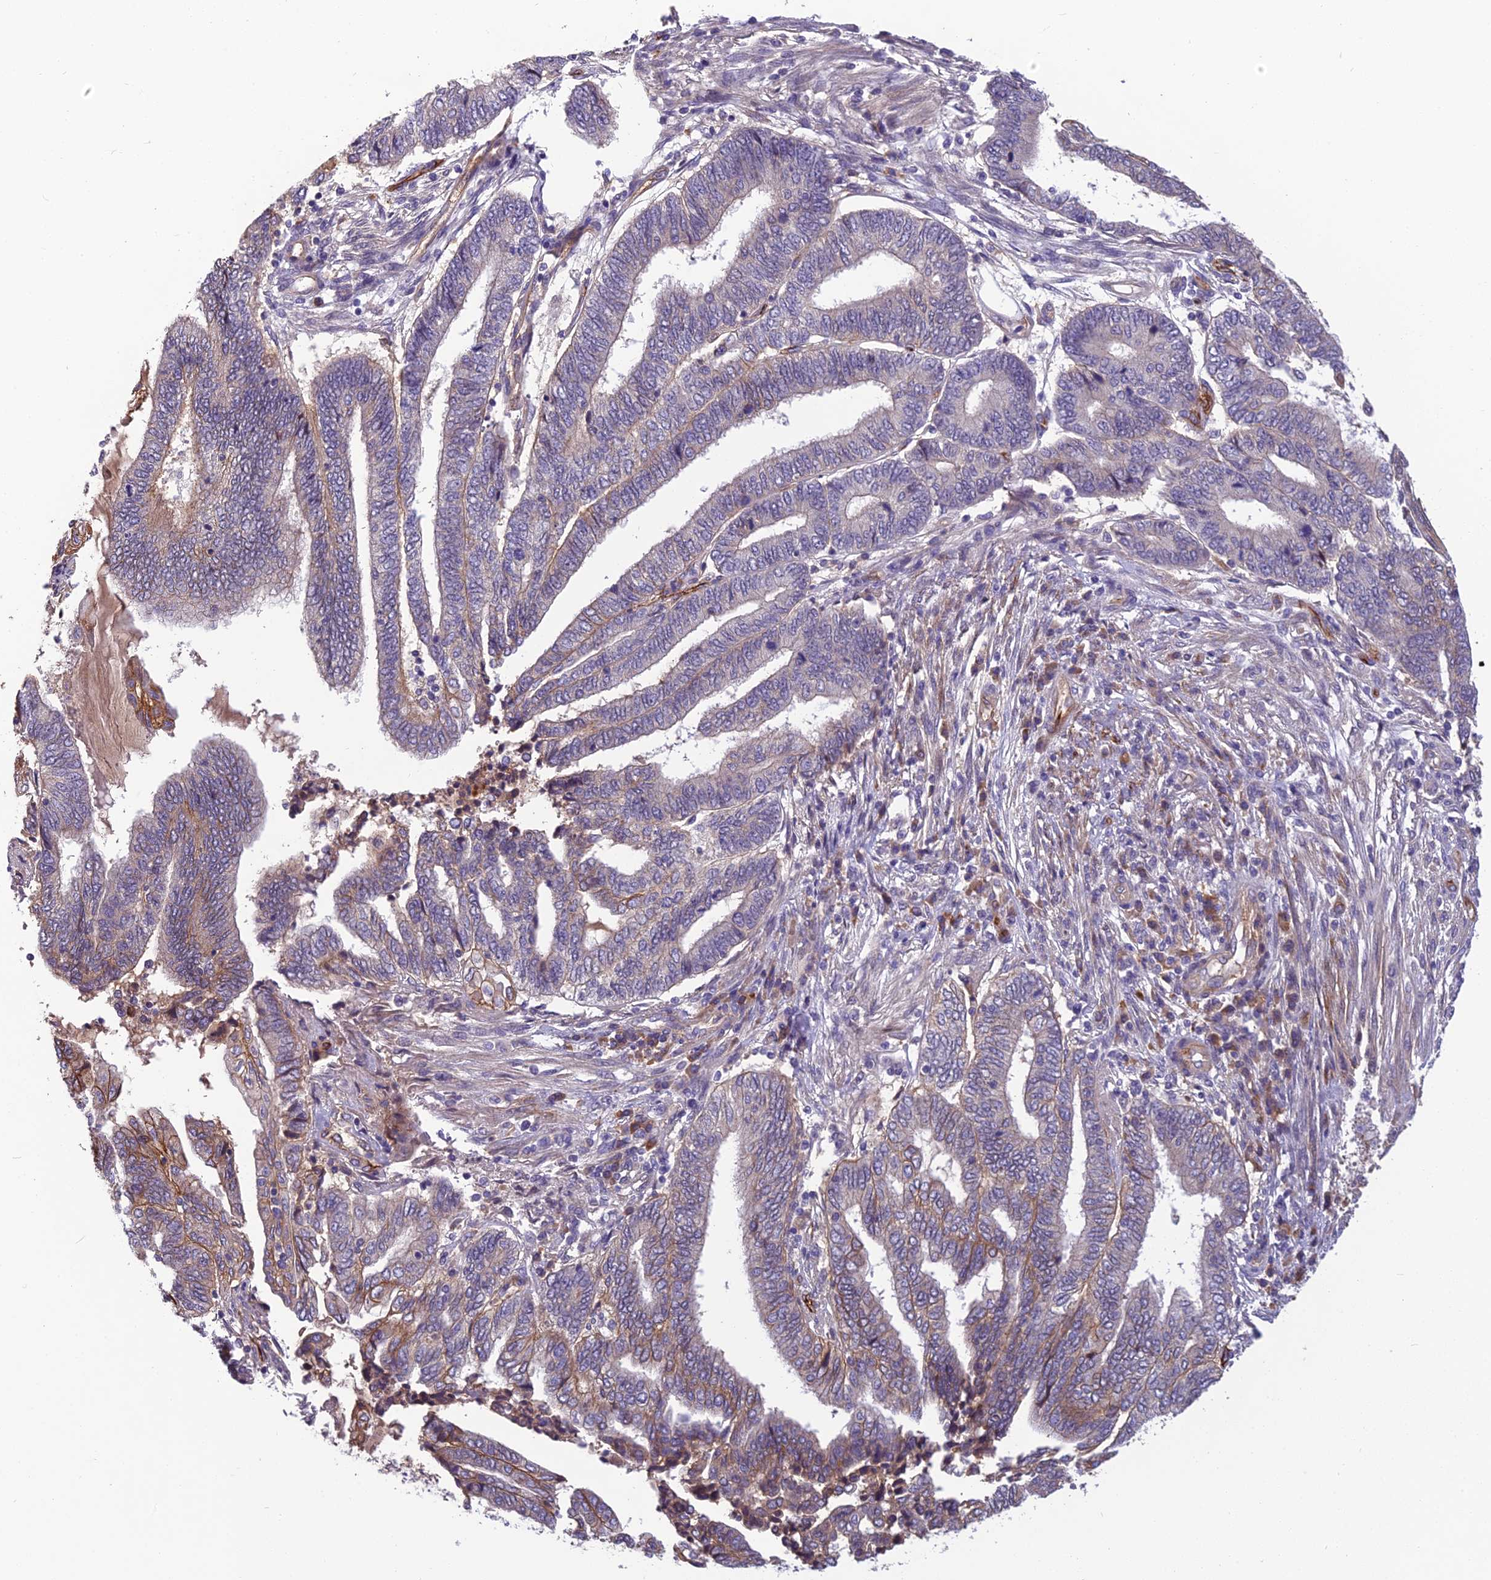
{"staining": {"intensity": "moderate", "quantity": "<25%", "location": "cytoplasmic/membranous"}, "tissue": "endometrial cancer", "cell_type": "Tumor cells", "image_type": "cancer", "snomed": [{"axis": "morphology", "description": "Adenocarcinoma, NOS"}, {"axis": "topography", "description": "Uterus"}, {"axis": "topography", "description": "Endometrium"}], "caption": "Brown immunohistochemical staining in adenocarcinoma (endometrial) exhibits moderate cytoplasmic/membranous staining in about <25% of tumor cells. Using DAB (3,3'-diaminobenzidine) (brown) and hematoxylin (blue) stains, captured at high magnification using brightfield microscopy.", "gene": "TSPAN15", "patient": {"sex": "female", "age": 70}}